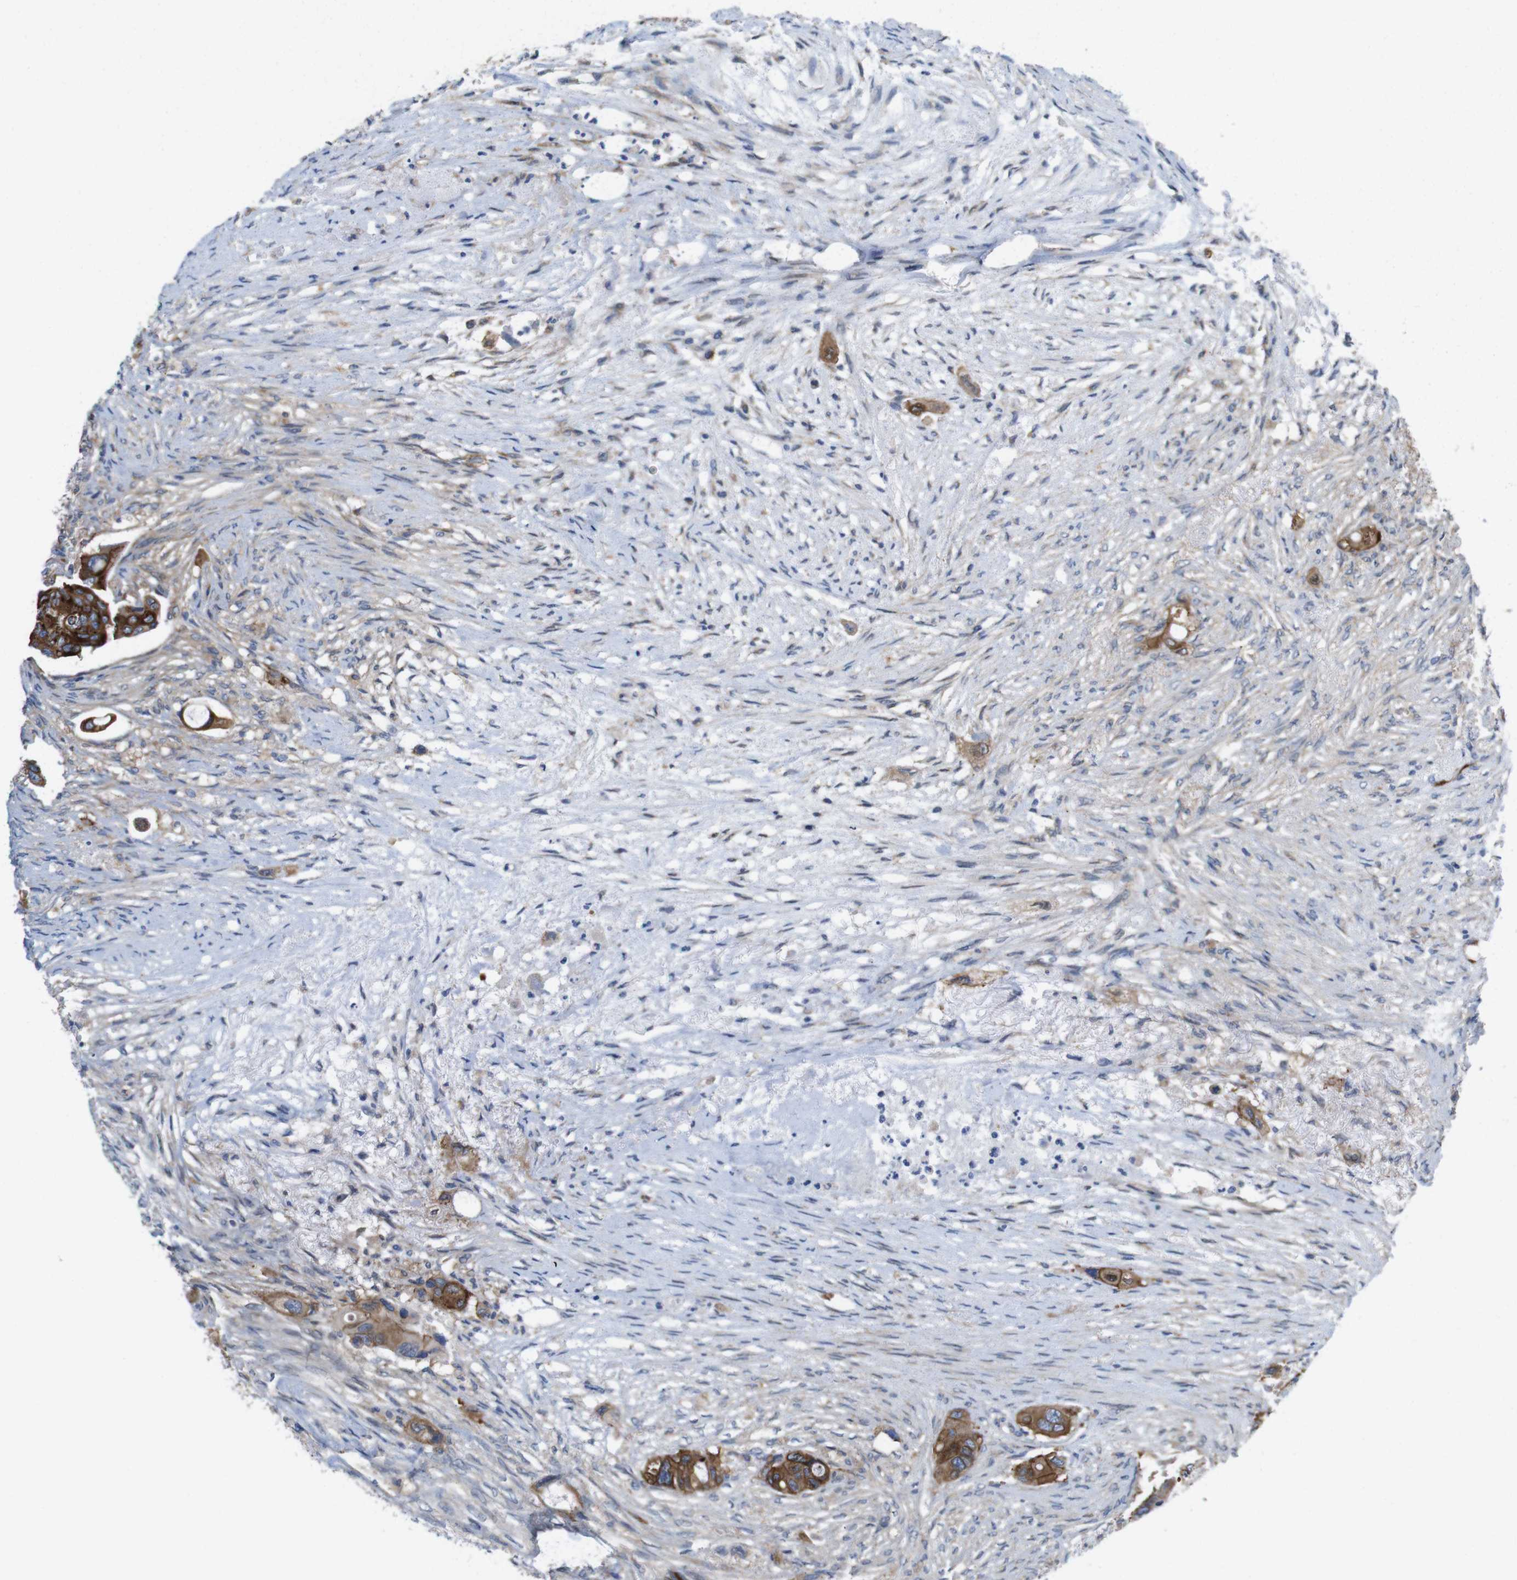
{"staining": {"intensity": "moderate", "quantity": ">75%", "location": "cytoplasmic/membranous"}, "tissue": "colorectal cancer", "cell_type": "Tumor cells", "image_type": "cancer", "snomed": [{"axis": "morphology", "description": "Adenocarcinoma, NOS"}, {"axis": "topography", "description": "Colon"}], "caption": "Colorectal cancer (adenocarcinoma) stained with a protein marker demonstrates moderate staining in tumor cells.", "gene": "EFCAB14", "patient": {"sex": "female", "age": 57}}